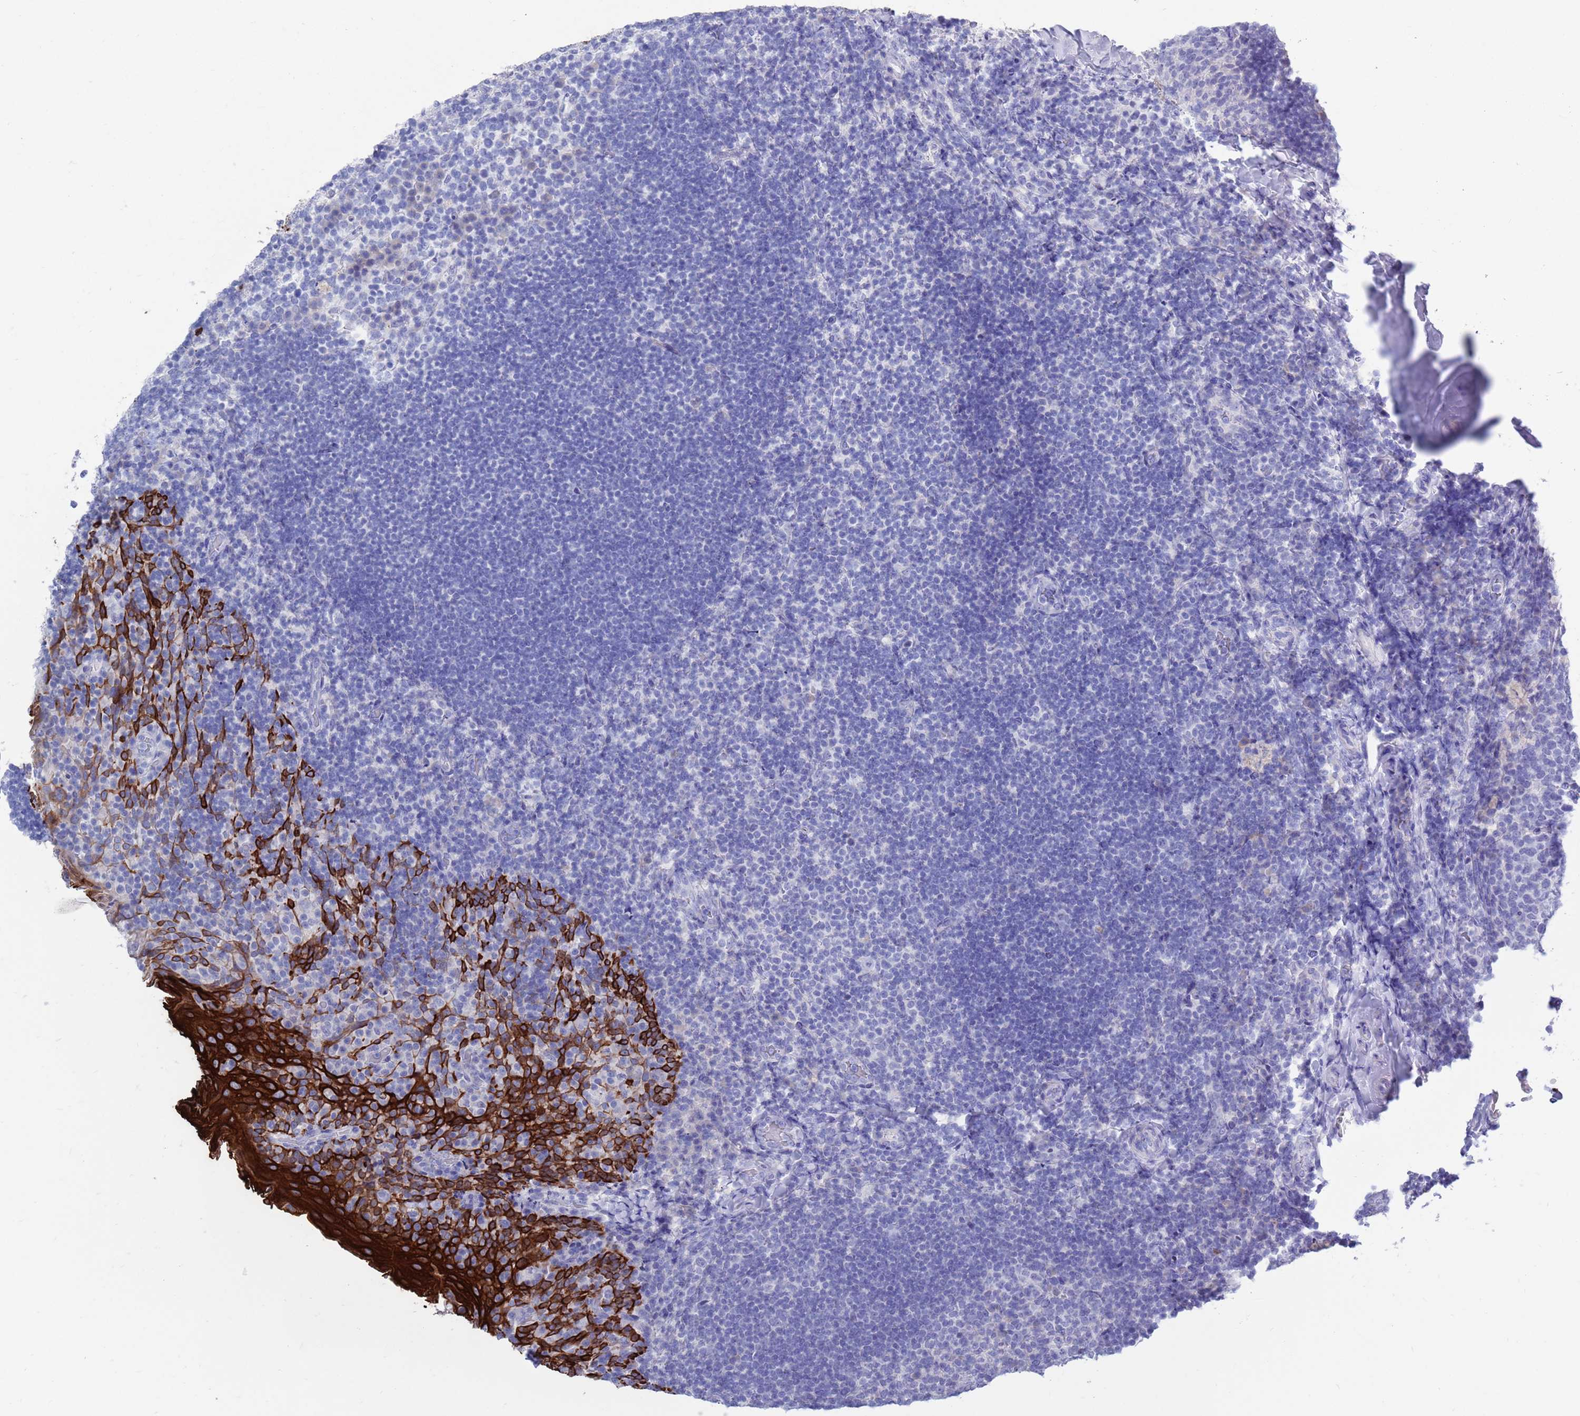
{"staining": {"intensity": "negative", "quantity": "none", "location": "none"}, "tissue": "tonsil", "cell_type": "Germinal center cells", "image_type": "normal", "snomed": [{"axis": "morphology", "description": "Normal tissue, NOS"}, {"axis": "topography", "description": "Tonsil"}], "caption": "Germinal center cells are negative for brown protein staining in unremarkable tonsil. (DAB immunohistochemistry, high magnification).", "gene": "MTMR2", "patient": {"sex": "female", "age": 10}}